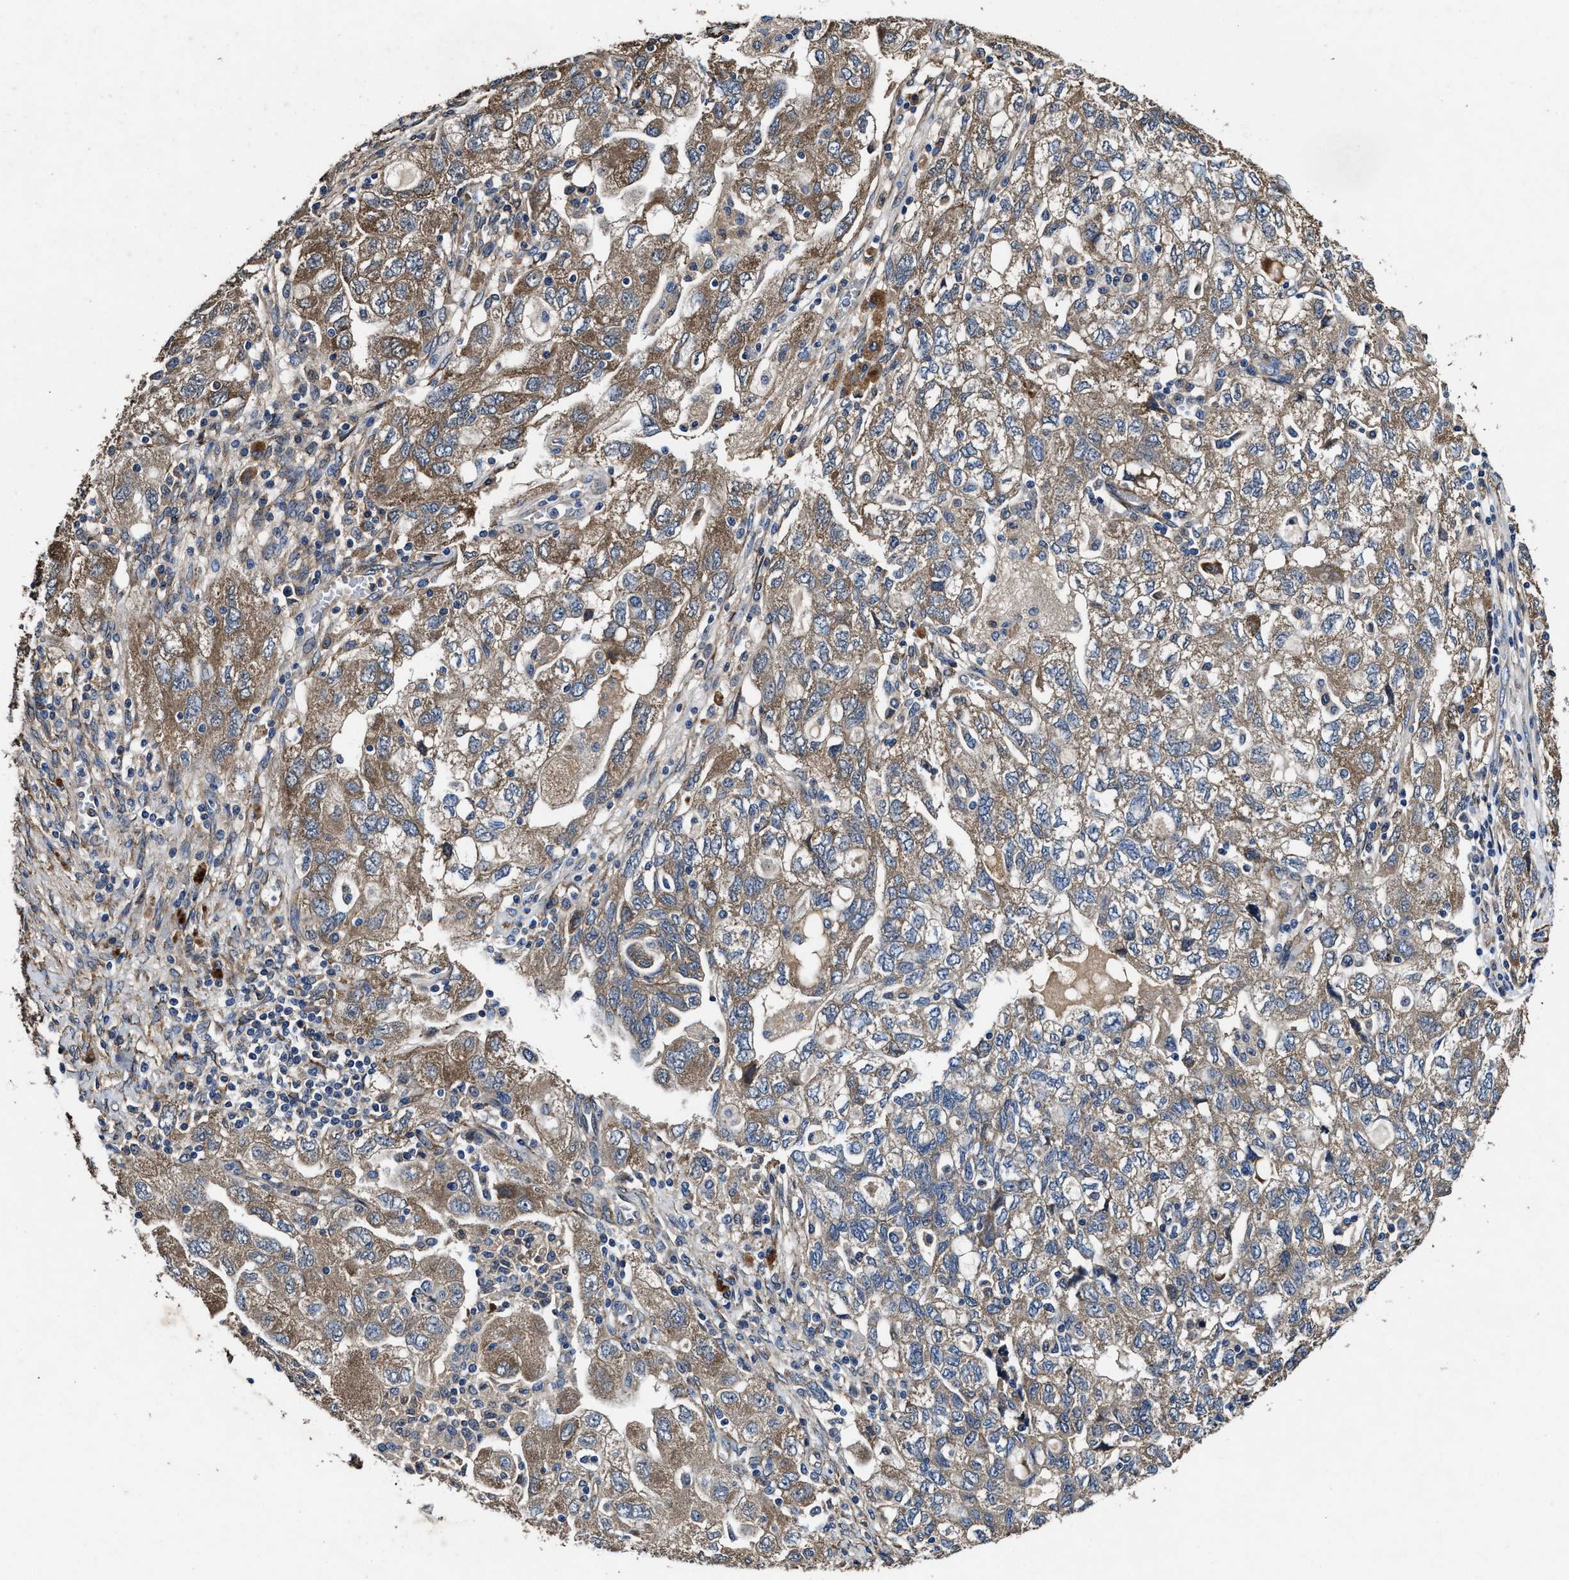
{"staining": {"intensity": "moderate", "quantity": ">75%", "location": "cytoplasmic/membranous"}, "tissue": "ovarian cancer", "cell_type": "Tumor cells", "image_type": "cancer", "snomed": [{"axis": "morphology", "description": "Carcinoma, NOS"}, {"axis": "morphology", "description": "Cystadenocarcinoma, serous, NOS"}, {"axis": "topography", "description": "Ovary"}], "caption": "Immunohistochemical staining of ovarian serous cystadenocarcinoma demonstrates medium levels of moderate cytoplasmic/membranous protein positivity in about >75% of tumor cells.", "gene": "IDNK", "patient": {"sex": "female", "age": 69}}